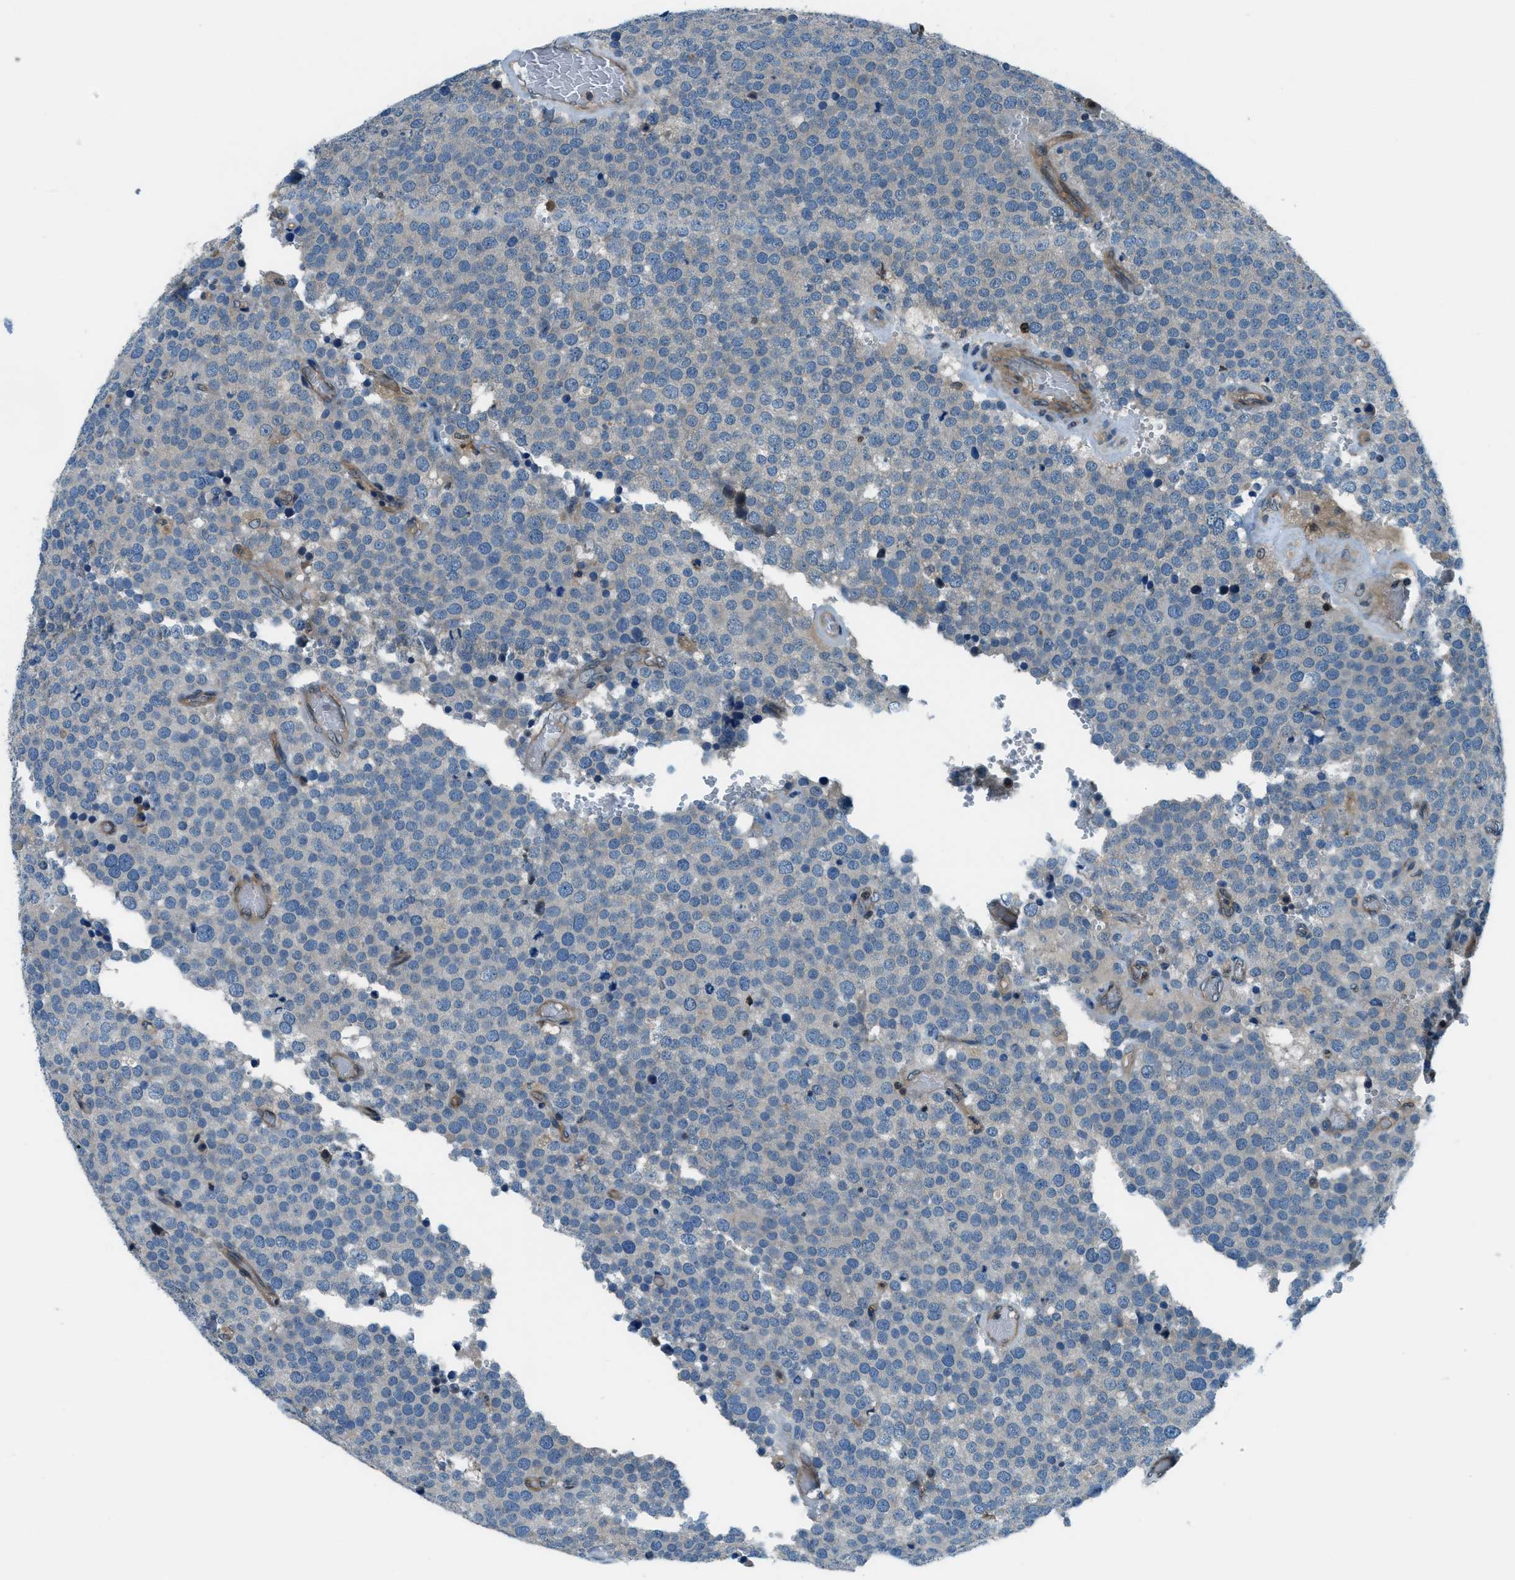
{"staining": {"intensity": "negative", "quantity": "none", "location": "none"}, "tissue": "testis cancer", "cell_type": "Tumor cells", "image_type": "cancer", "snomed": [{"axis": "morphology", "description": "Normal tissue, NOS"}, {"axis": "morphology", "description": "Seminoma, NOS"}, {"axis": "topography", "description": "Testis"}], "caption": "This is an IHC micrograph of testis cancer. There is no staining in tumor cells.", "gene": "HEBP2", "patient": {"sex": "male", "age": 71}}